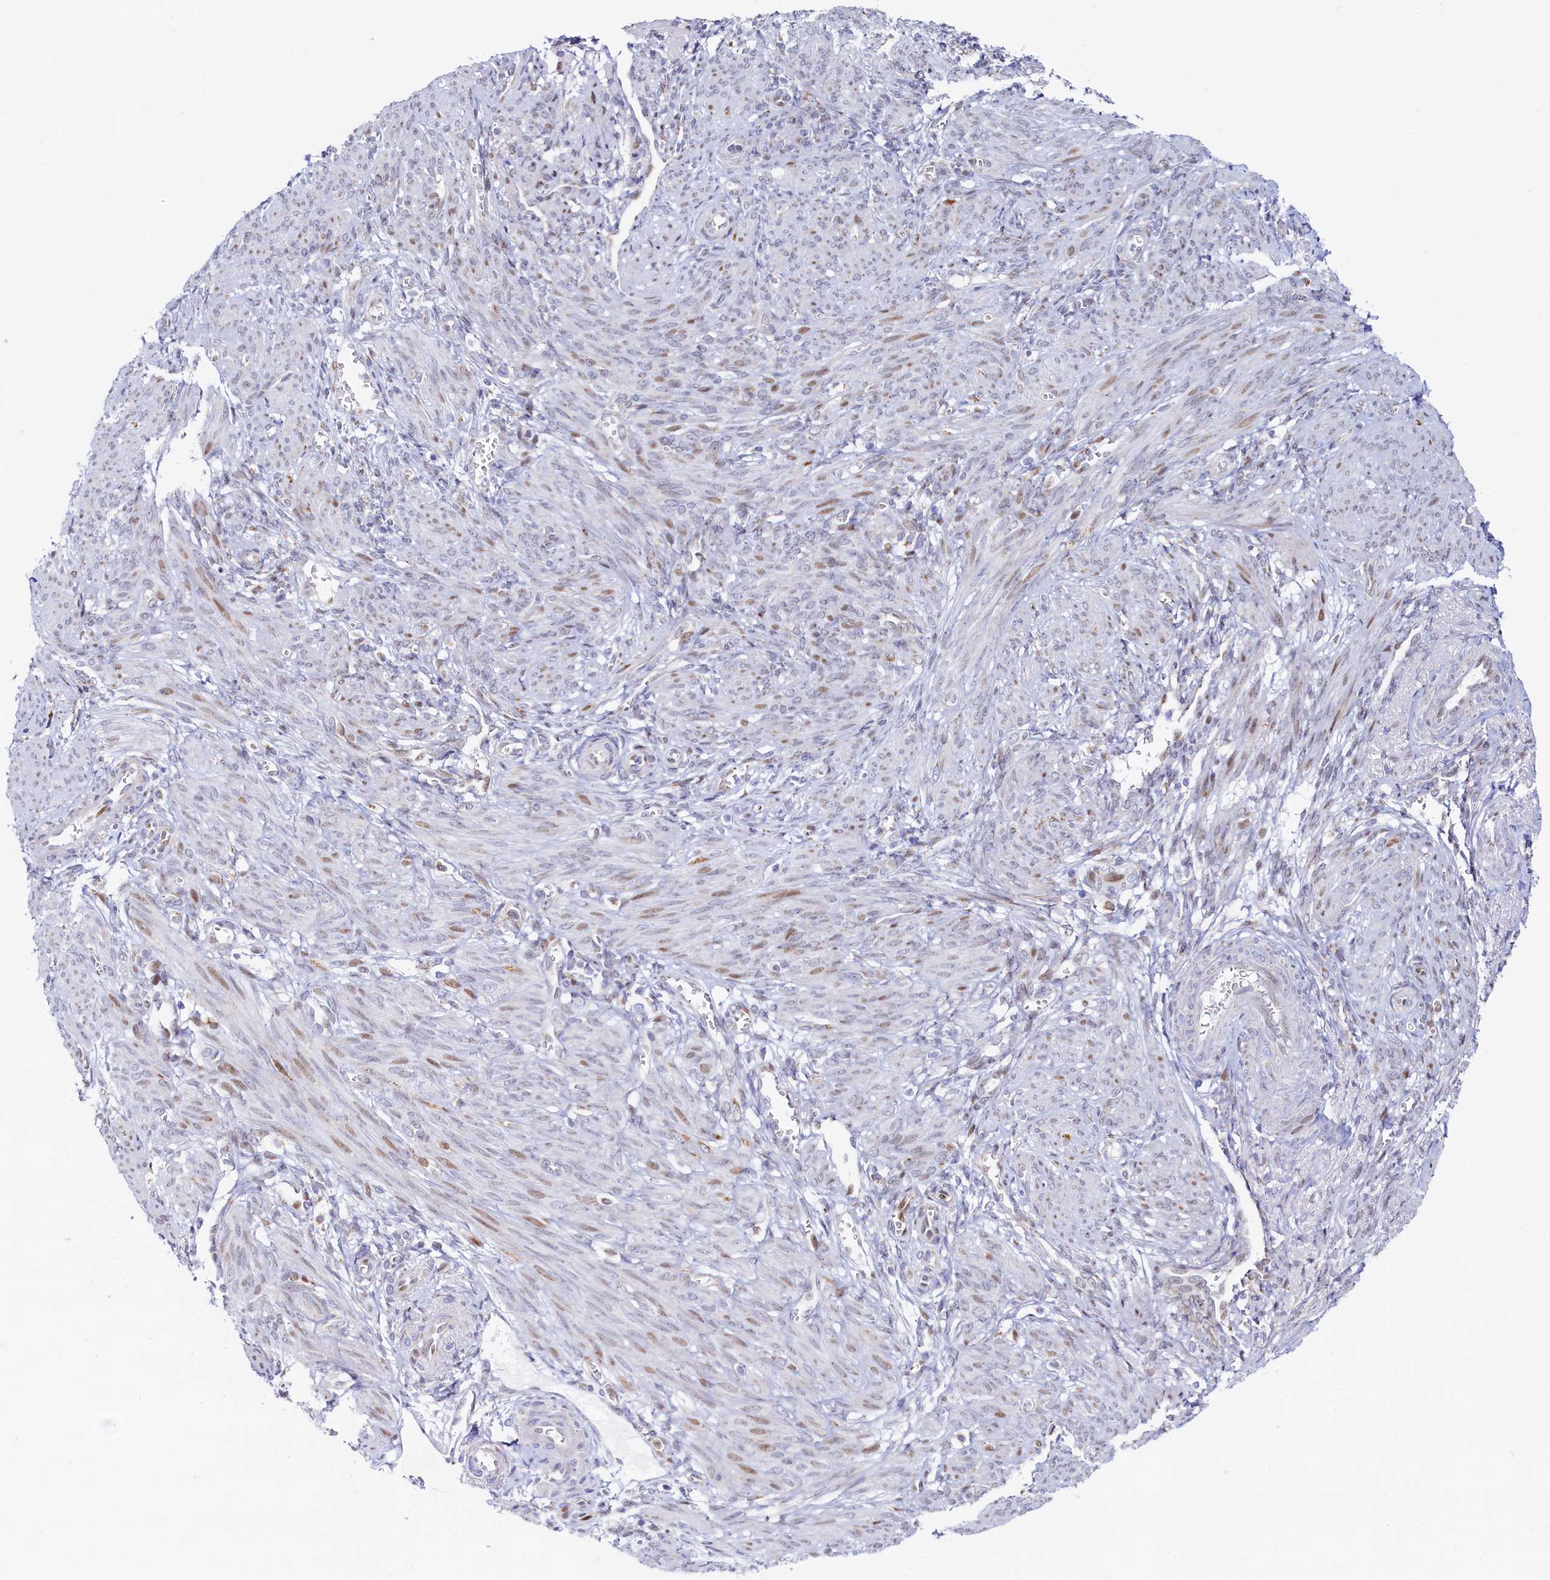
{"staining": {"intensity": "moderate", "quantity": "<25%", "location": "nuclear"}, "tissue": "smooth muscle", "cell_type": "Smooth muscle cells", "image_type": "normal", "snomed": [{"axis": "morphology", "description": "Normal tissue, NOS"}, {"axis": "topography", "description": "Smooth muscle"}], "caption": "Immunohistochemical staining of benign human smooth muscle exhibits moderate nuclear protein positivity in about <25% of smooth muscle cells. (DAB IHC with brightfield microscopy, high magnification).", "gene": "HDGFL3", "patient": {"sex": "female", "age": 39}}